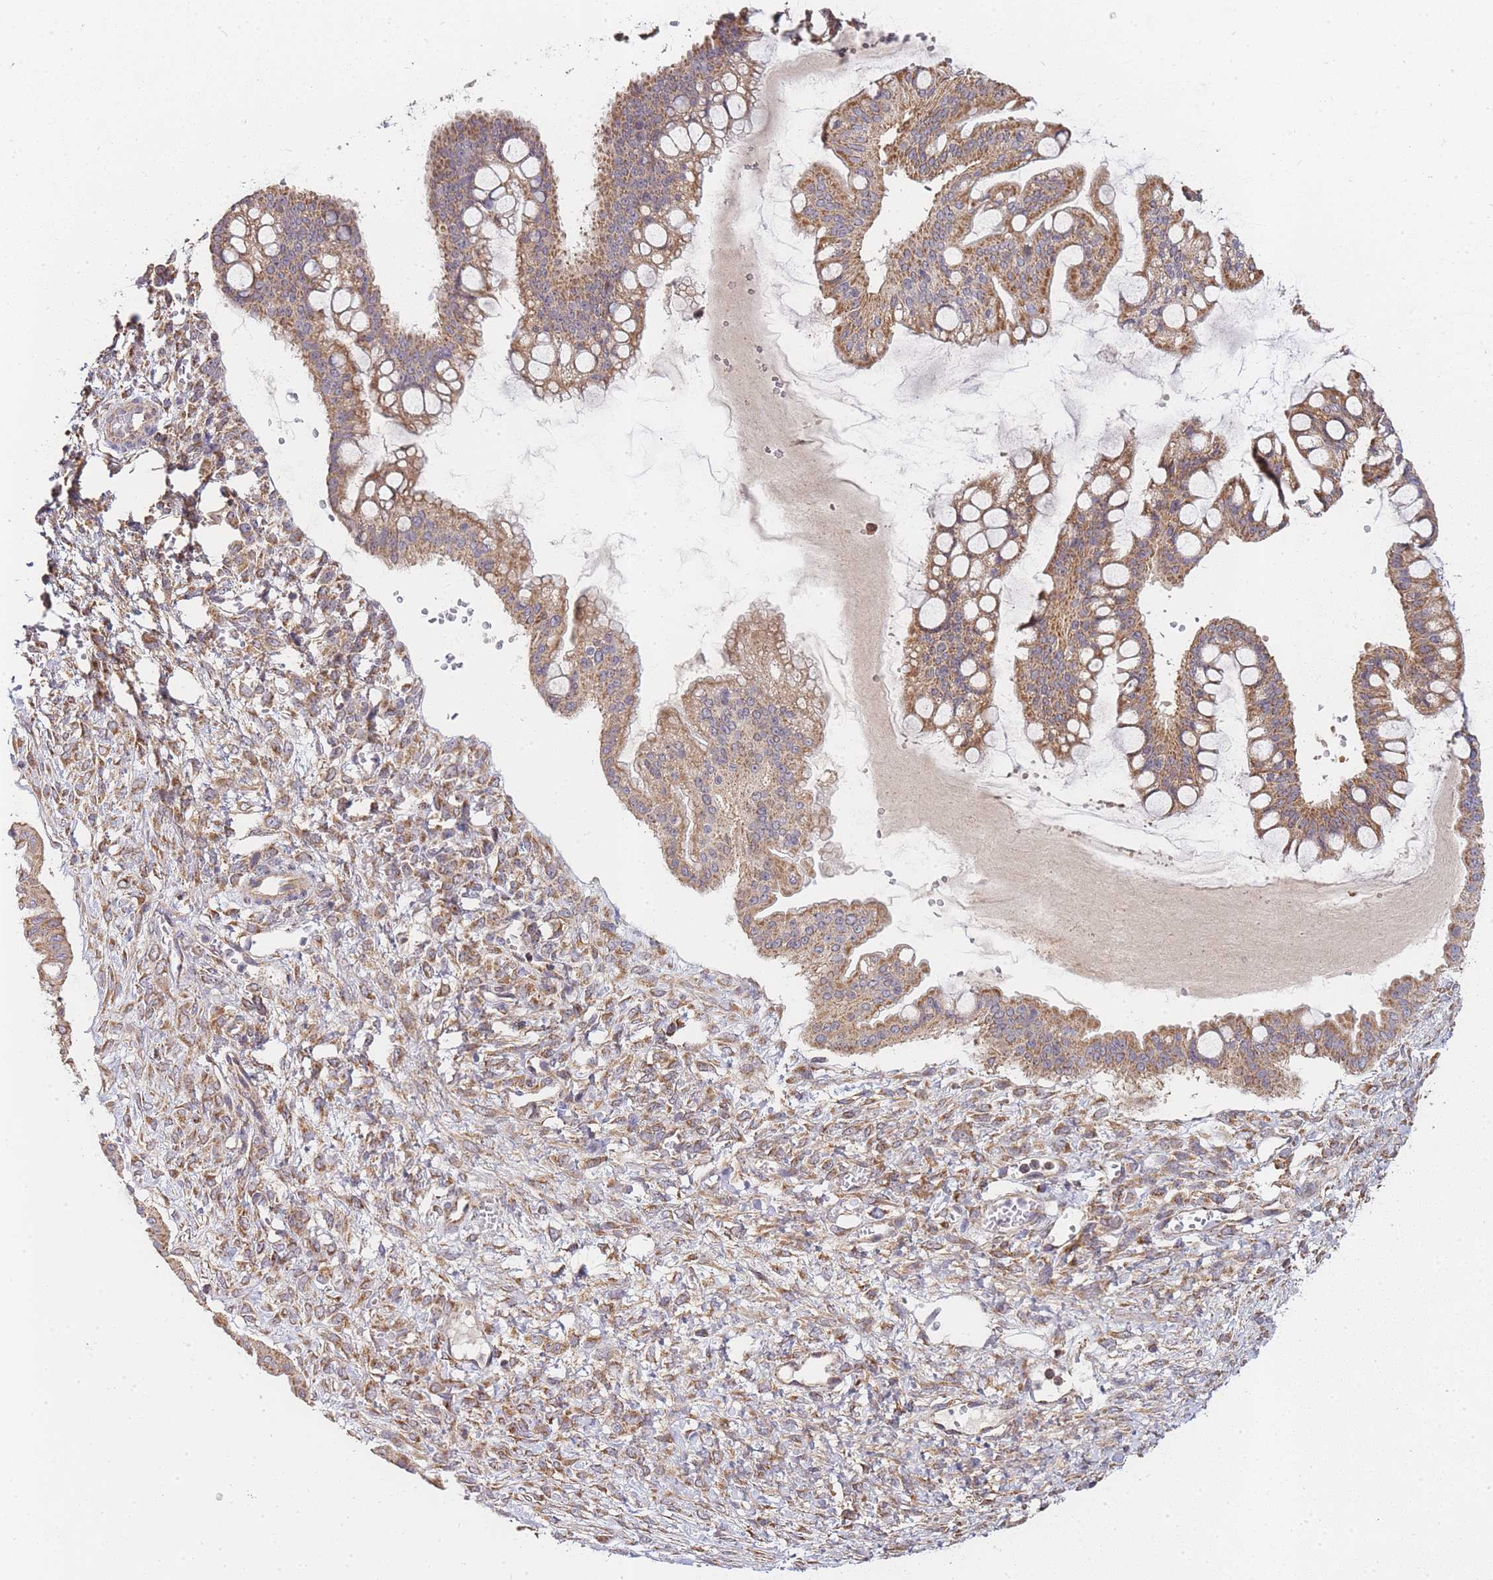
{"staining": {"intensity": "moderate", "quantity": ">75%", "location": "cytoplasmic/membranous"}, "tissue": "ovarian cancer", "cell_type": "Tumor cells", "image_type": "cancer", "snomed": [{"axis": "morphology", "description": "Cystadenocarcinoma, mucinous, NOS"}, {"axis": "topography", "description": "Ovary"}], "caption": "Approximately >75% of tumor cells in ovarian cancer display moderate cytoplasmic/membranous protein staining as visualized by brown immunohistochemical staining.", "gene": "ADCY9", "patient": {"sex": "female", "age": 73}}